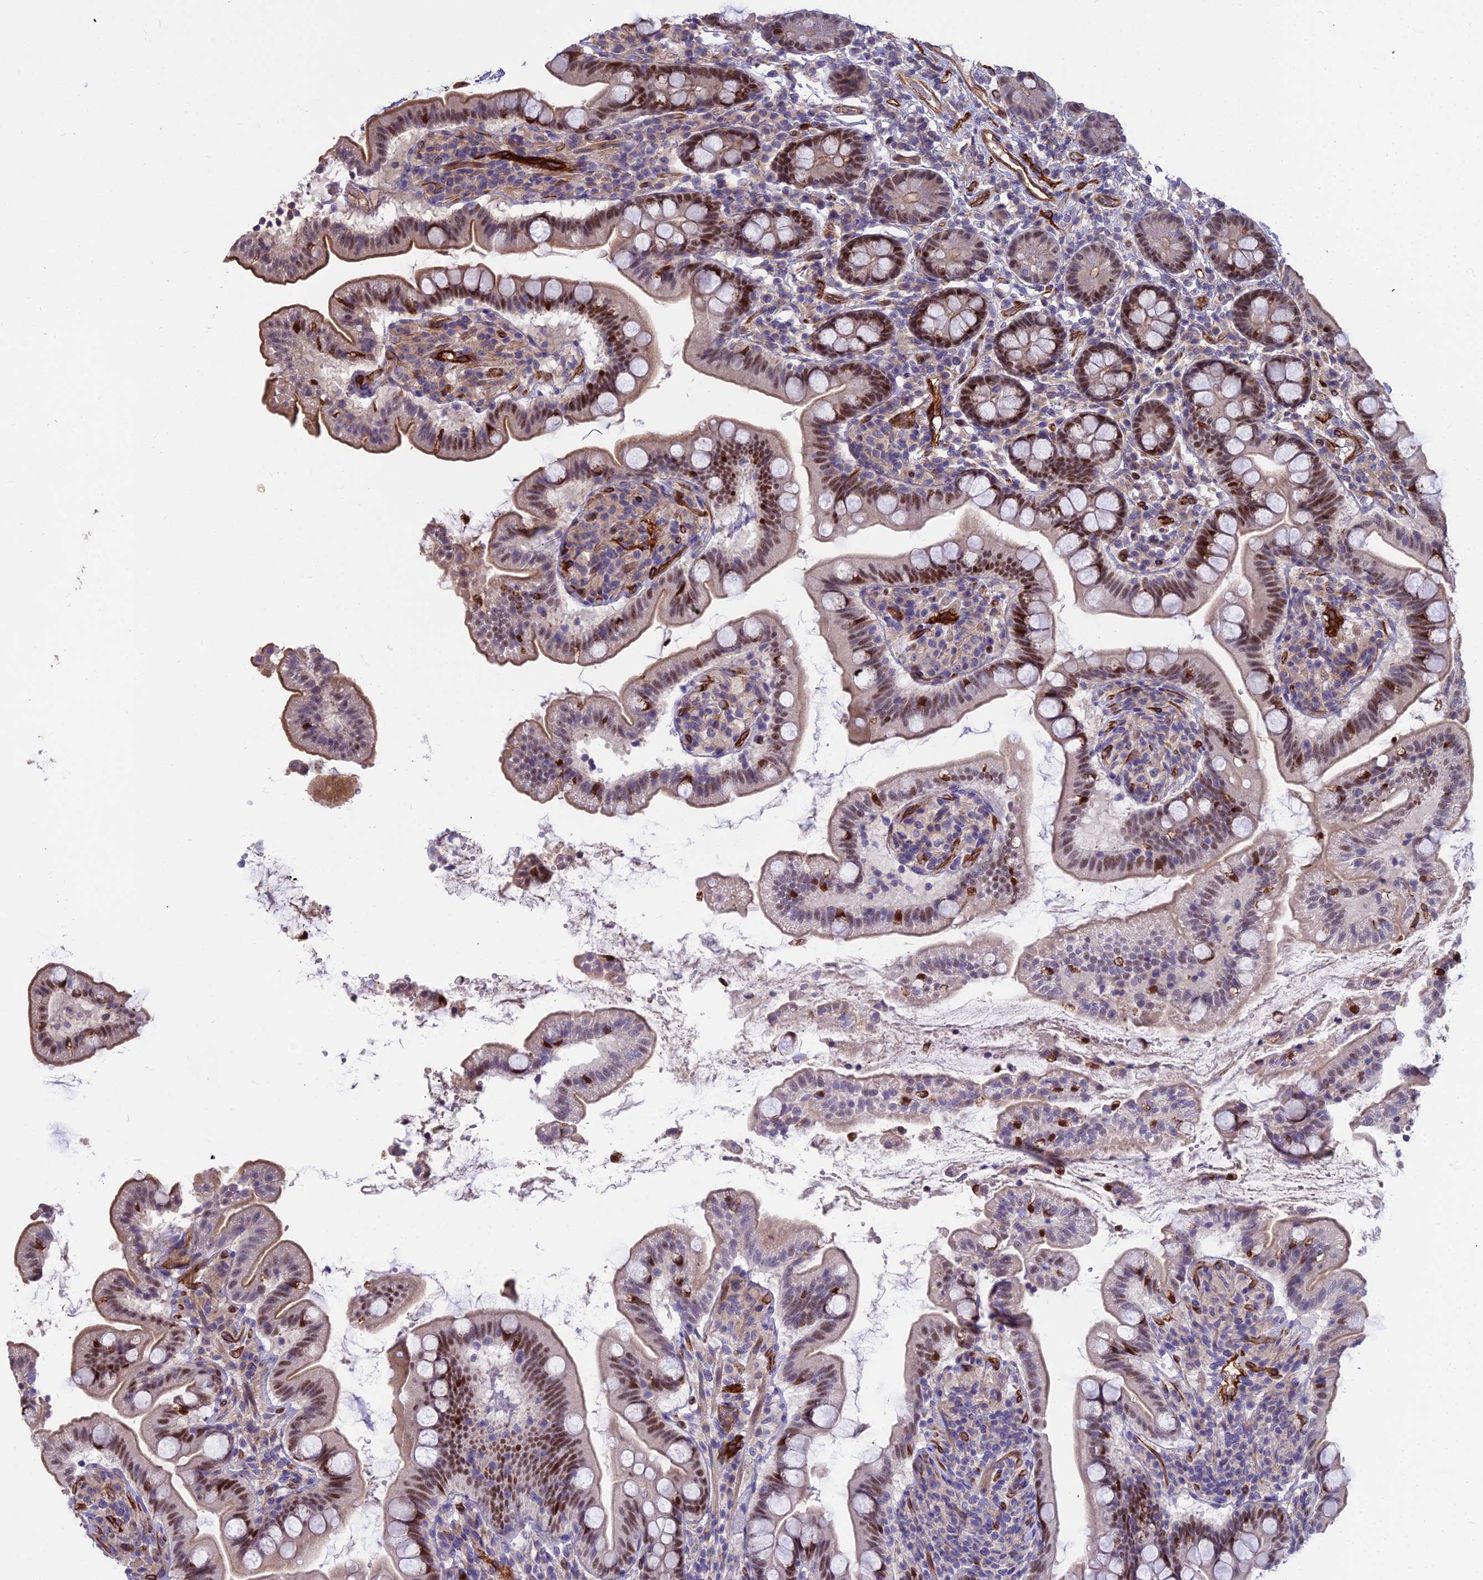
{"staining": {"intensity": "moderate", "quantity": "25%-75%", "location": "cytoplasmic/membranous,nuclear"}, "tissue": "small intestine", "cell_type": "Glandular cells", "image_type": "normal", "snomed": [{"axis": "morphology", "description": "Normal tissue, NOS"}, {"axis": "topography", "description": "Small intestine"}], "caption": "Immunohistochemistry (IHC) histopathology image of unremarkable small intestine: human small intestine stained using immunohistochemistry exhibits medium levels of moderate protein expression localized specifically in the cytoplasmic/membranous,nuclear of glandular cells, appearing as a cytoplasmic/membranous,nuclear brown color.", "gene": "TCEA3", "patient": {"sex": "female", "age": 64}}